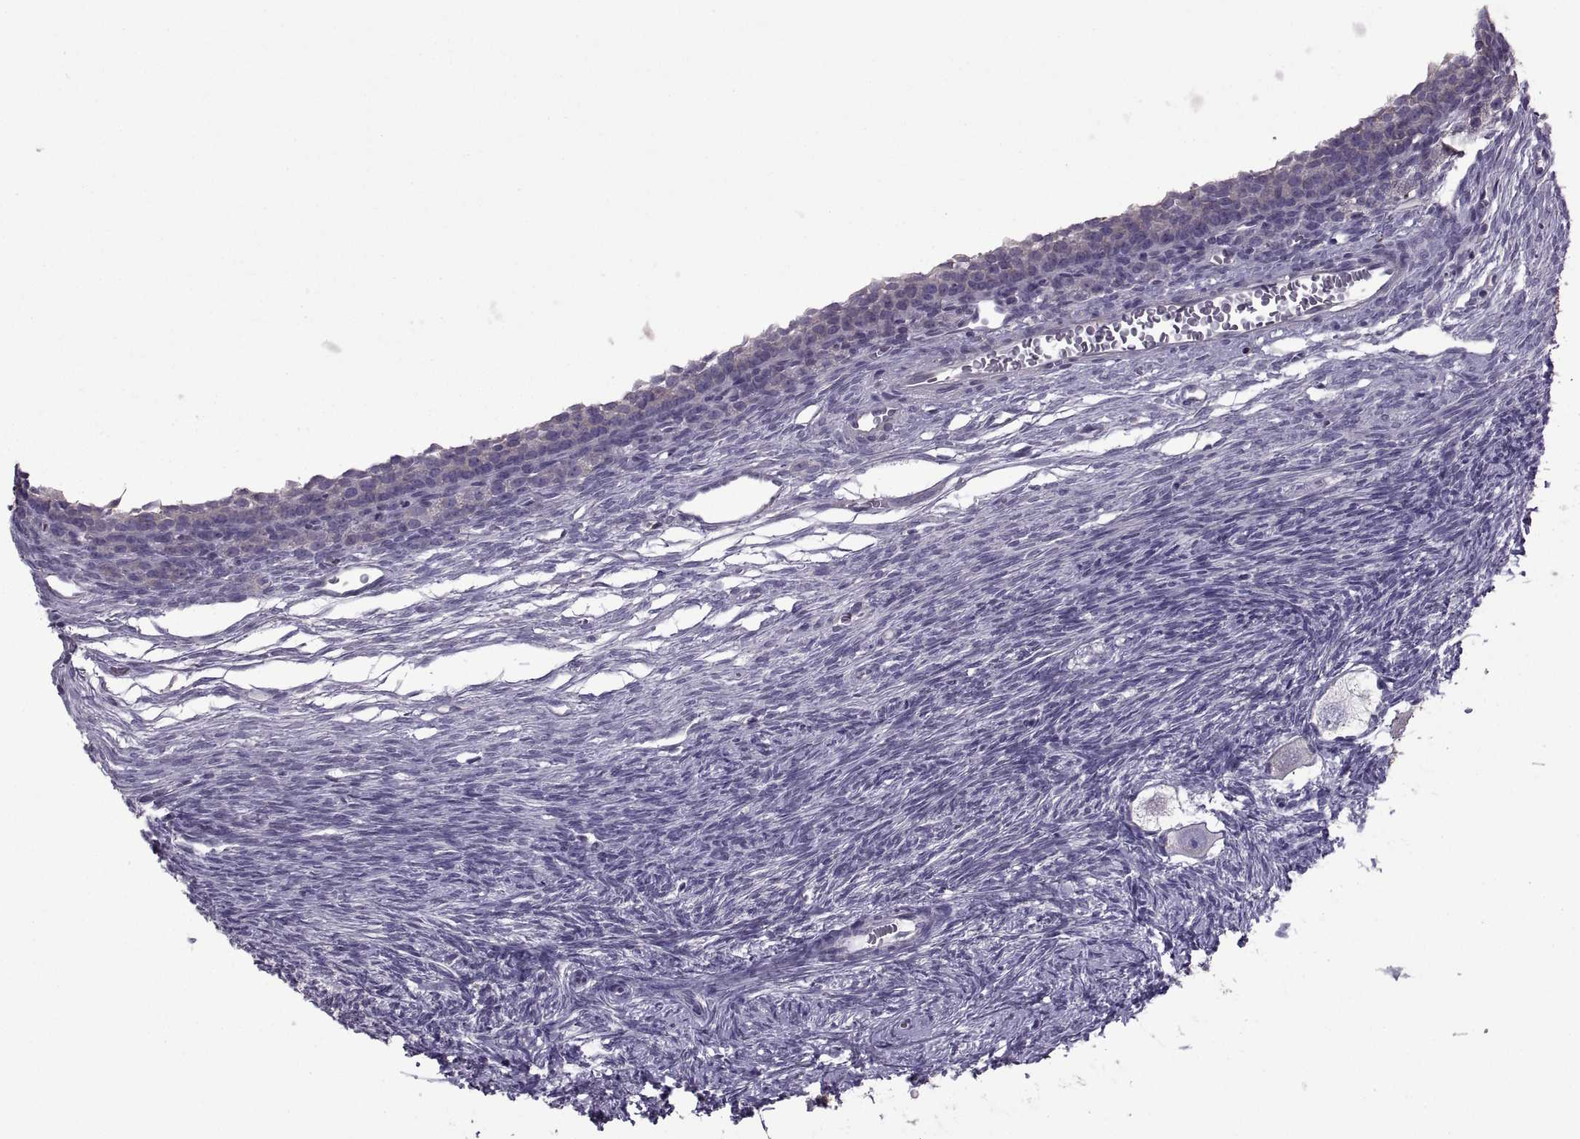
{"staining": {"intensity": "negative", "quantity": "none", "location": "none"}, "tissue": "ovary", "cell_type": "Follicle cells", "image_type": "normal", "snomed": [{"axis": "morphology", "description": "Normal tissue, NOS"}, {"axis": "topography", "description": "Ovary"}], "caption": "IHC photomicrograph of benign ovary: human ovary stained with DAB (3,3'-diaminobenzidine) displays no significant protein expression in follicle cells.", "gene": "PABPC1", "patient": {"sex": "female", "age": 27}}